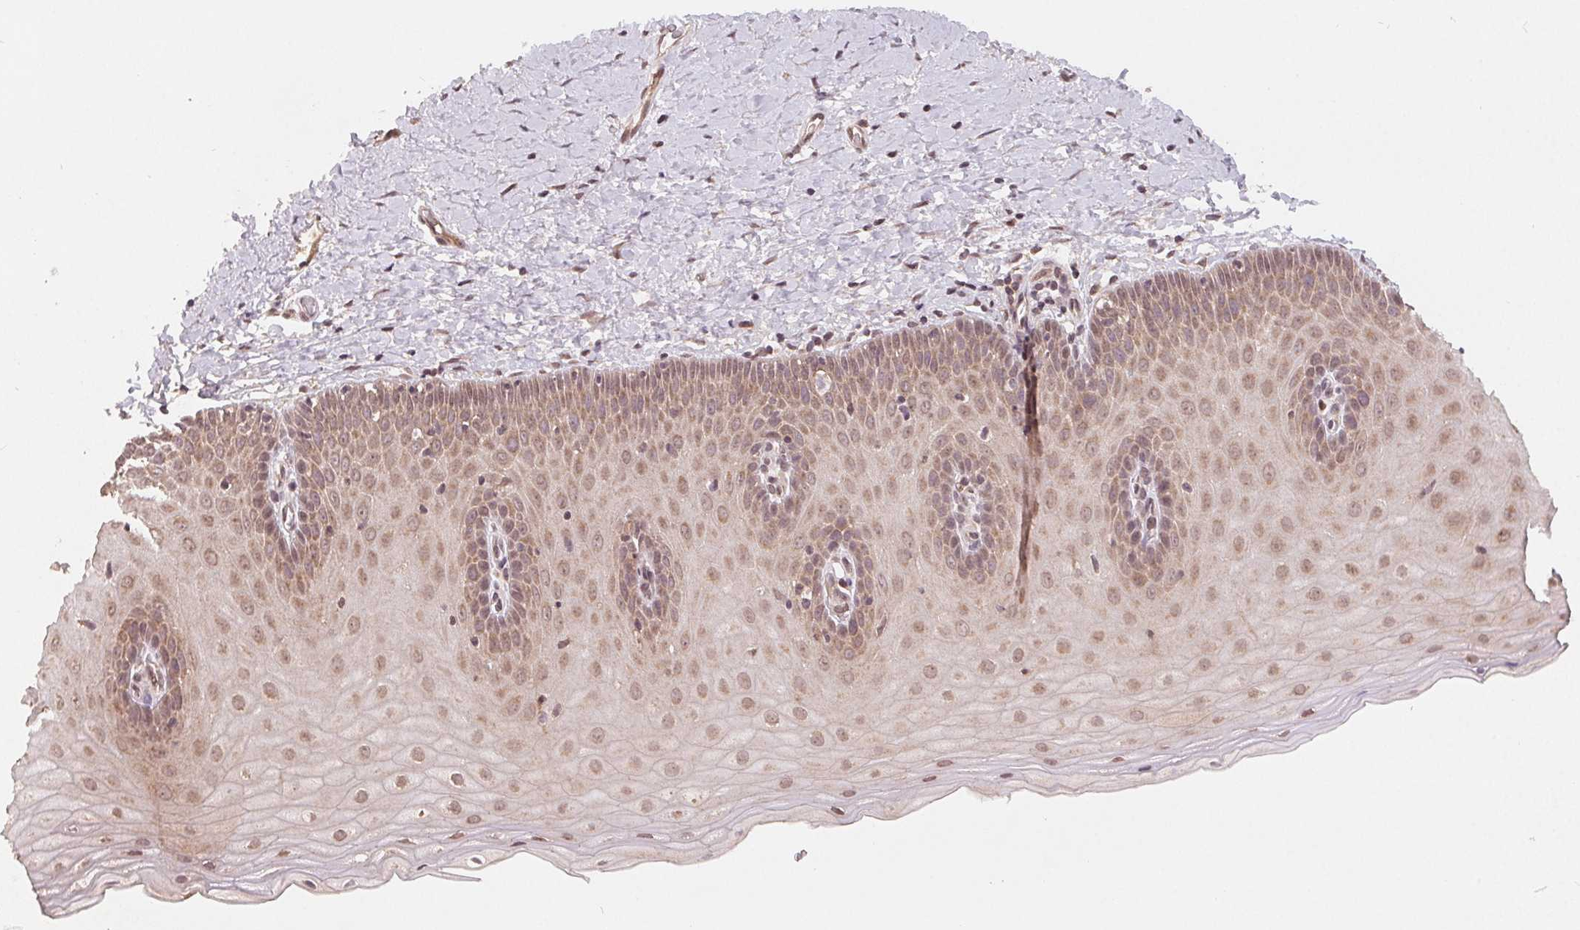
{"staining": {"intensity": "moderate", "quantity": ">75%", "location": "cytoplasmic/membranous,nuclear"}, "tissue": "cervix", "cell_type": "Glandular cells", "image_type": "normal", "snomed": [{"axis": "morphology", "description": "Normal tissue, NOS"}, {"axis": "topography", "description": "Cervix"}], "caption": "Protein staining demonstrates moderate cytoplasmic/membranous,nuclear positivity in approximately >75% of glandular cells in benign cervix.", "gene": "HMGN3", "patient": {"sex": "female", "age": 37}}